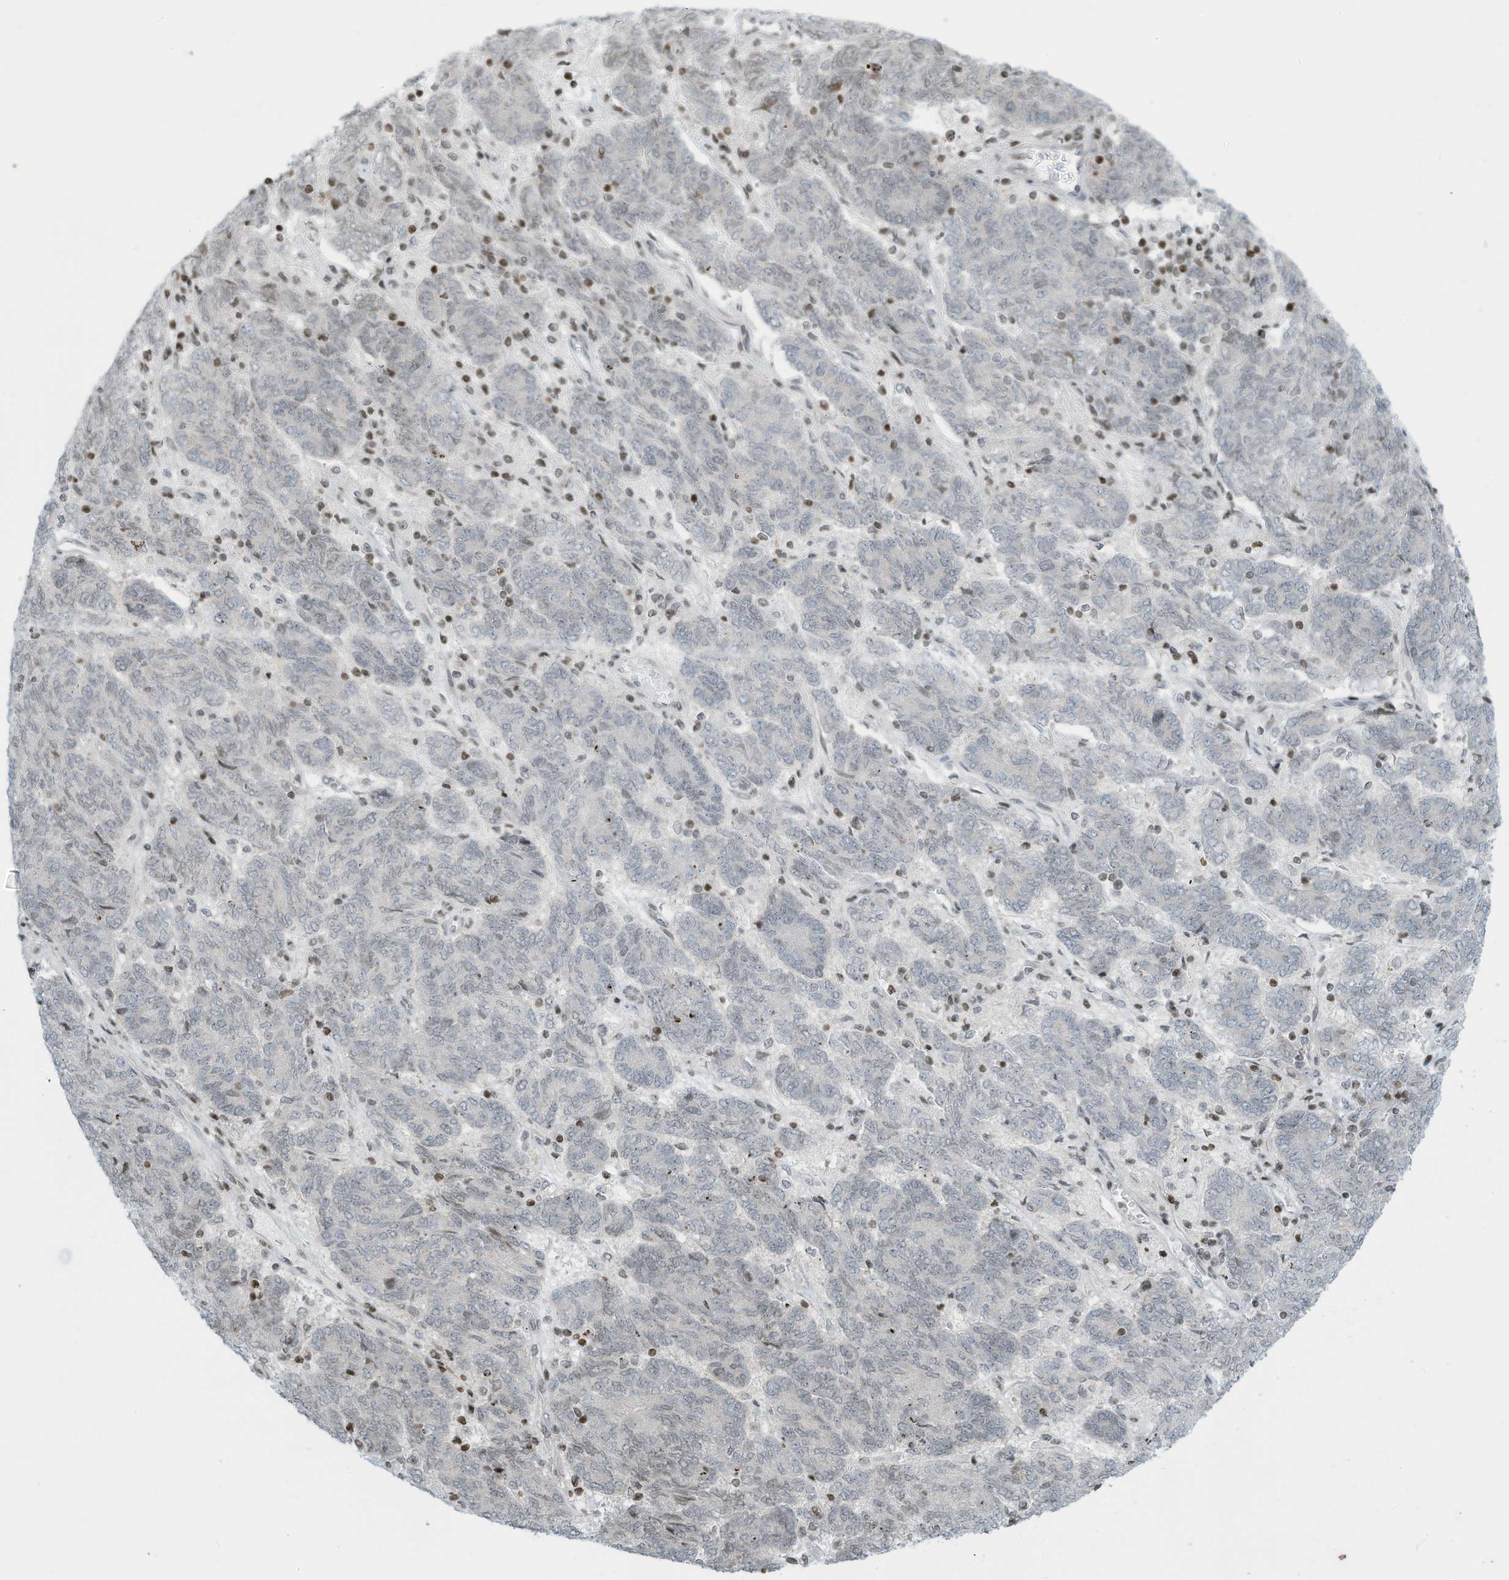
{"staining": {"intensity": "negative", "quantity": "none", "location": "none"}, "tissue": "endometrial cancer", "cell_type": "Tumor cells", "image_type": "cancer", "snomed": [{"axis": "morphology", "description": "Adenocarcinoma, NOS"}, {"axis": "topography", "description": "Endometrium"}], "caption": "This is an IHC image of endometrial cancer. There is no positivity in tumor cells.", "gene": "ADI1", "patient": {"sex": "female", "age": 80}}